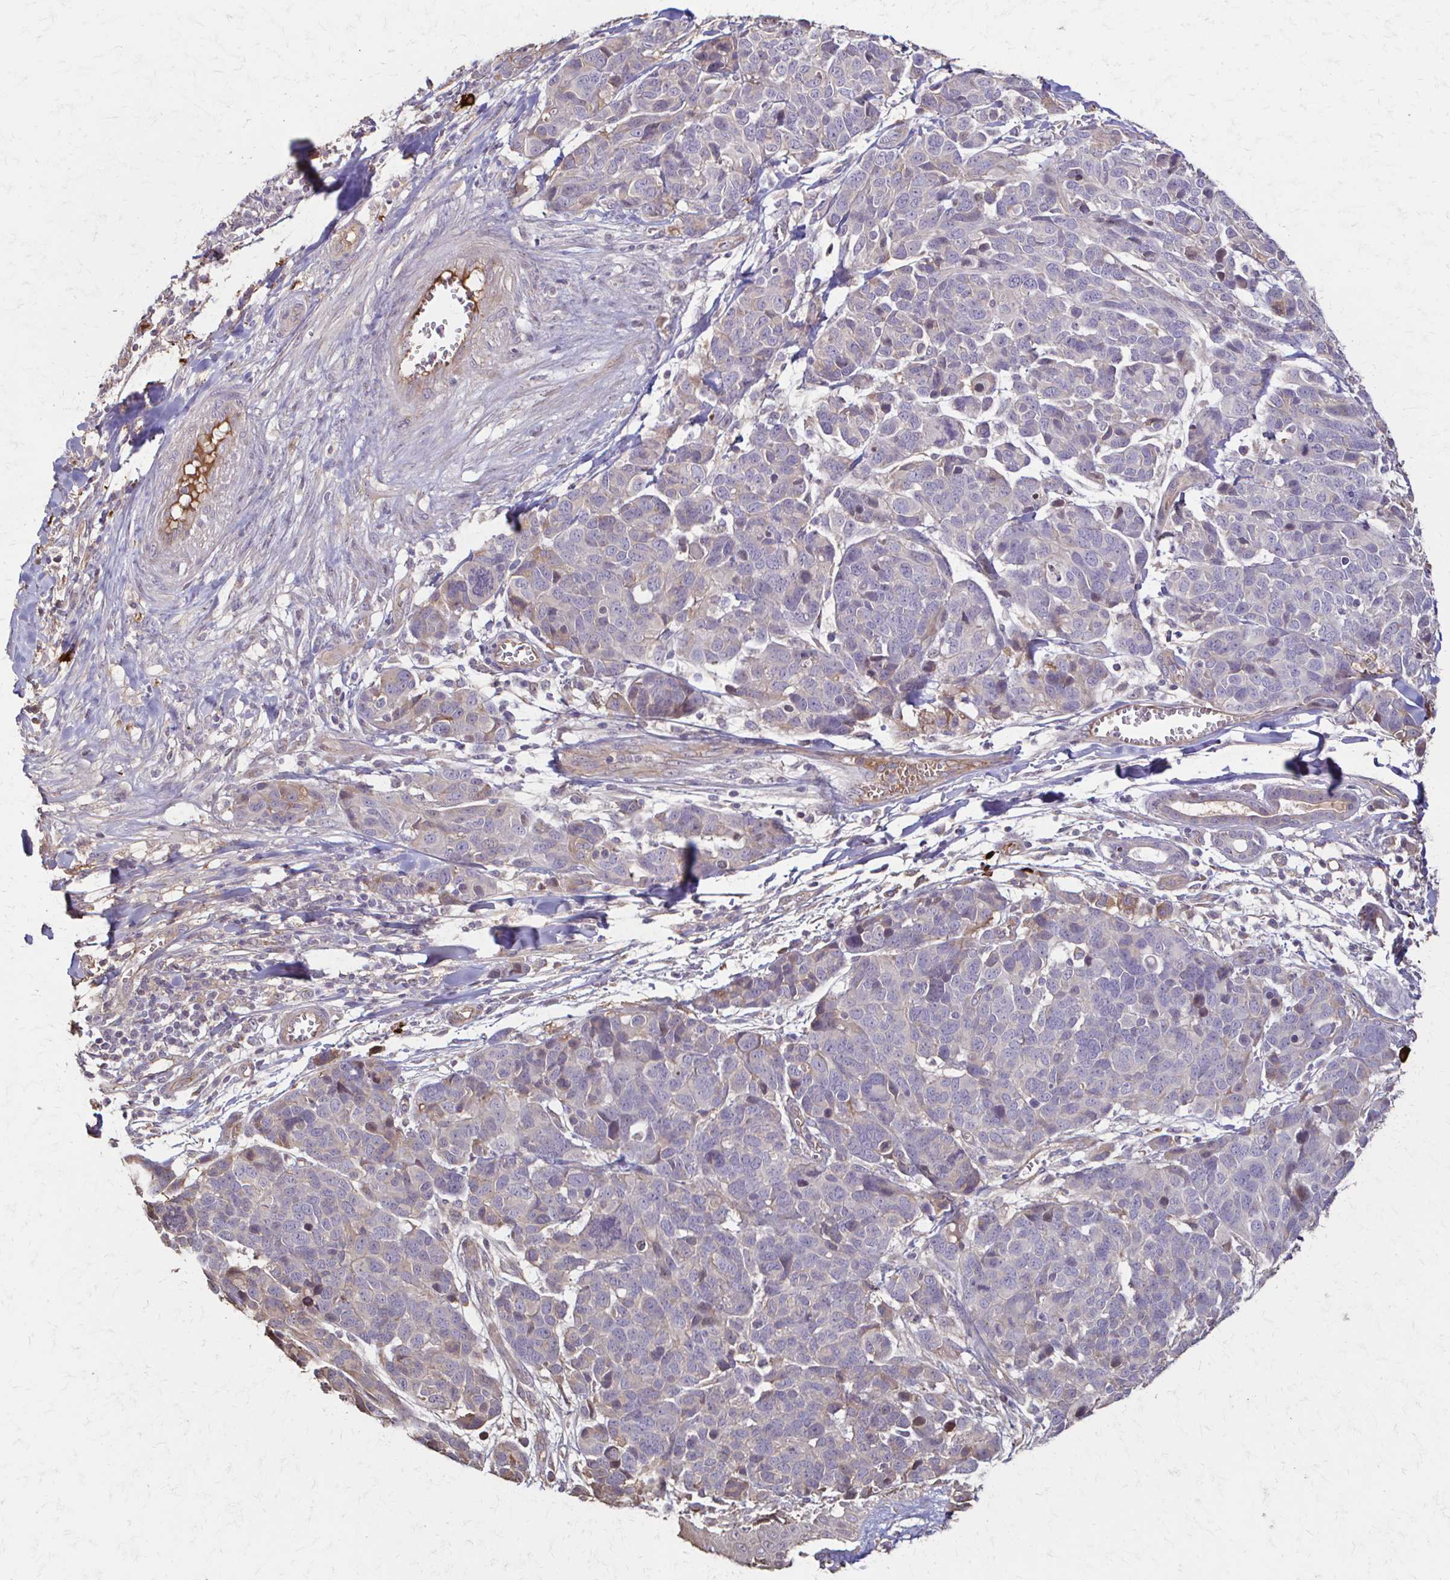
{"staining": {"intensity": "negative", "quantity": "none", "location": "none"}, "tissue": "melanoma", "cell_type": "Tumor cells", "image_type": "cancer", "snomed": [{"axis": "morphology", "description": "Malignant melanoma, NOS"}, {"axis": "topography", "description": "Skin"}], "caption": "The photomicrograph demonstrates no staining of tumor cells in malignant melanoma.", "gene": "IL18BP", "patient": {"sex": "male", "age": 51}}